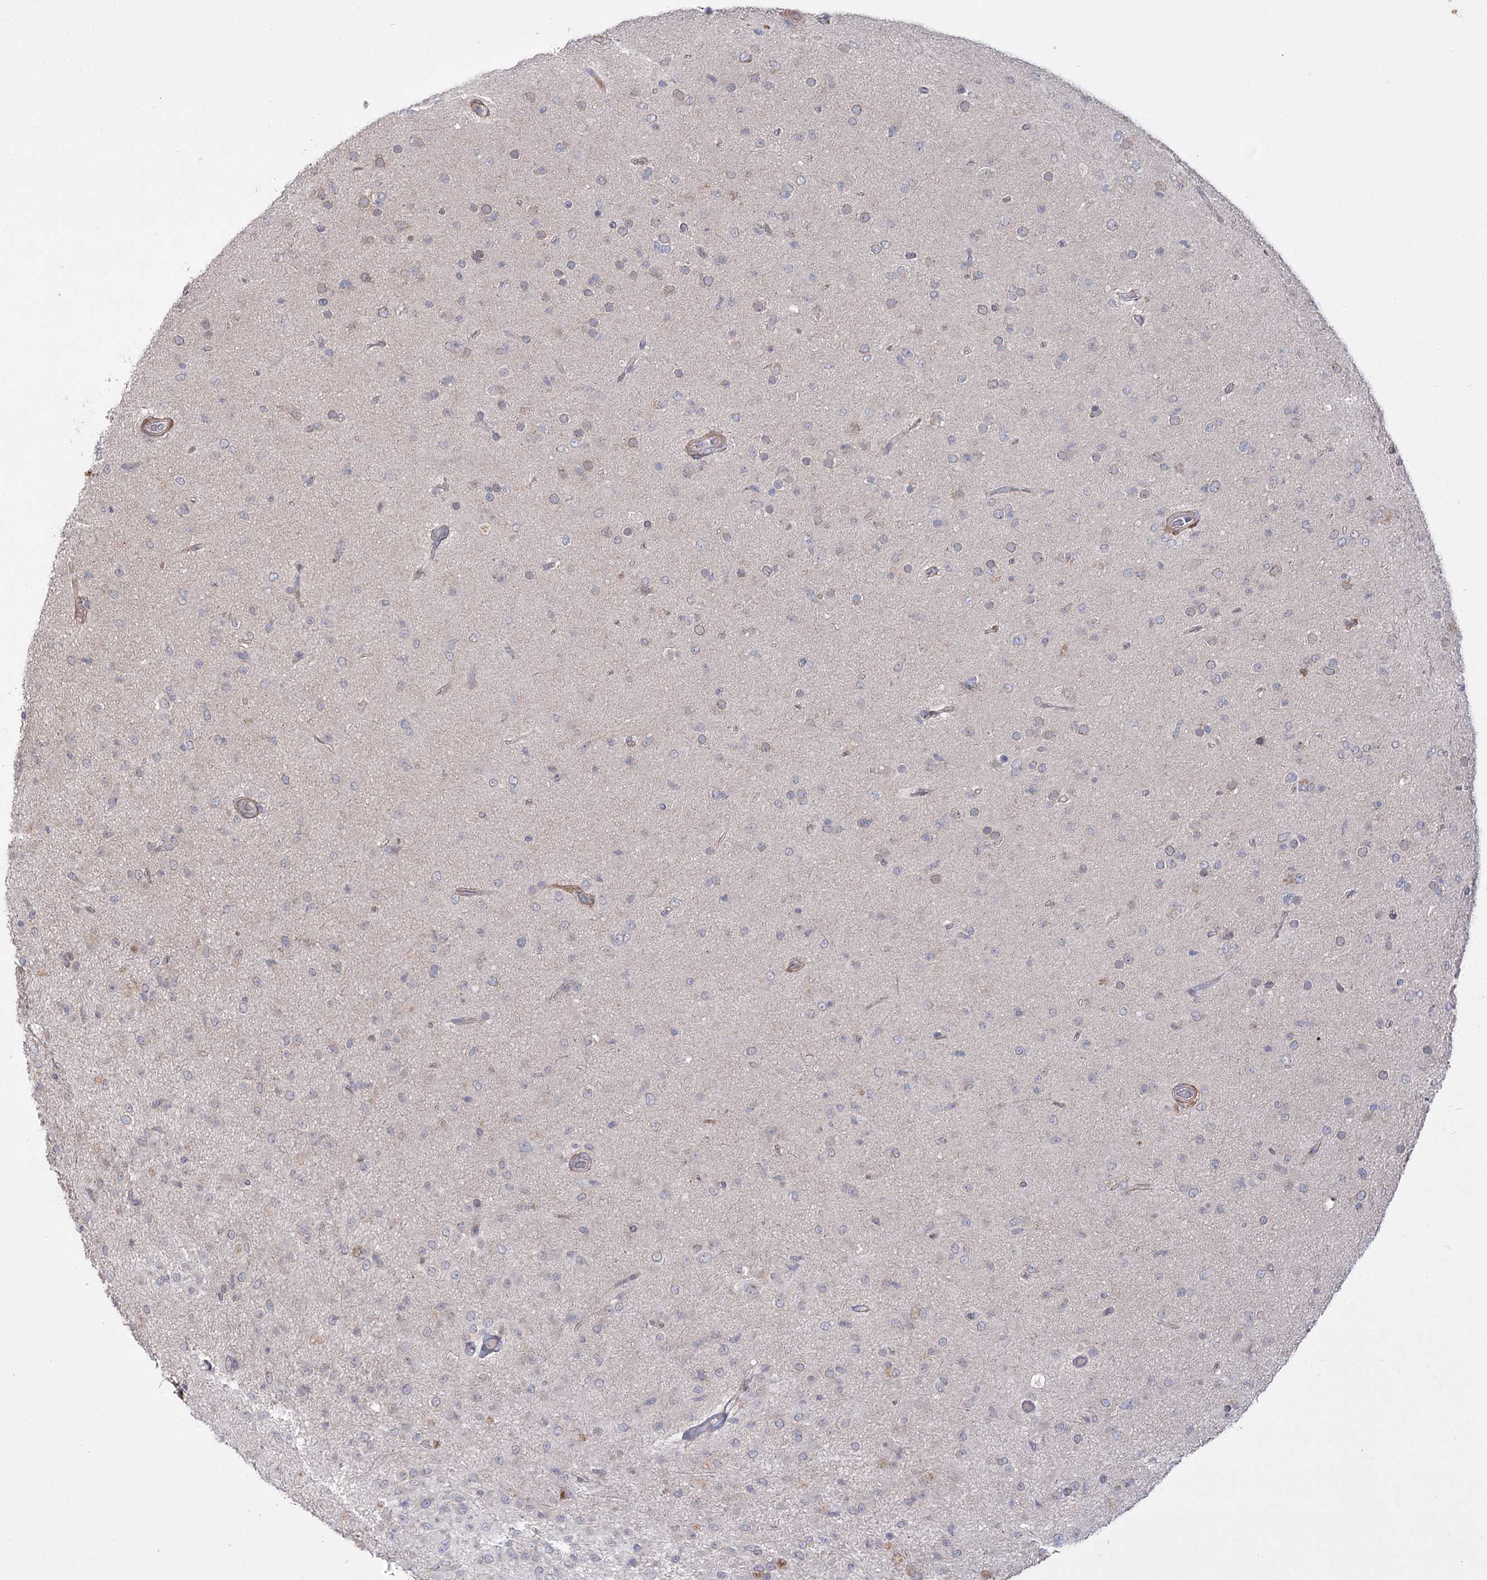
{"staining": {"intensity": "negative", "quantity": "none", "location": "none"}, "tissue": "glioma", "cell_type": "Tumor cells", "image_type": "cancer", "snomed": [{"axis": "morphology", "description": "Glioma, malignant, Low grade"}, {"axis": "topography", "description": "Brain"}], "caption": "Malignant glioma (low-grade) stained for a protein using immunohistochemistry shows no positivity tumor cells.", "gene": "SH3BP5L", "patient": {"sex": "male", "age": 65}}